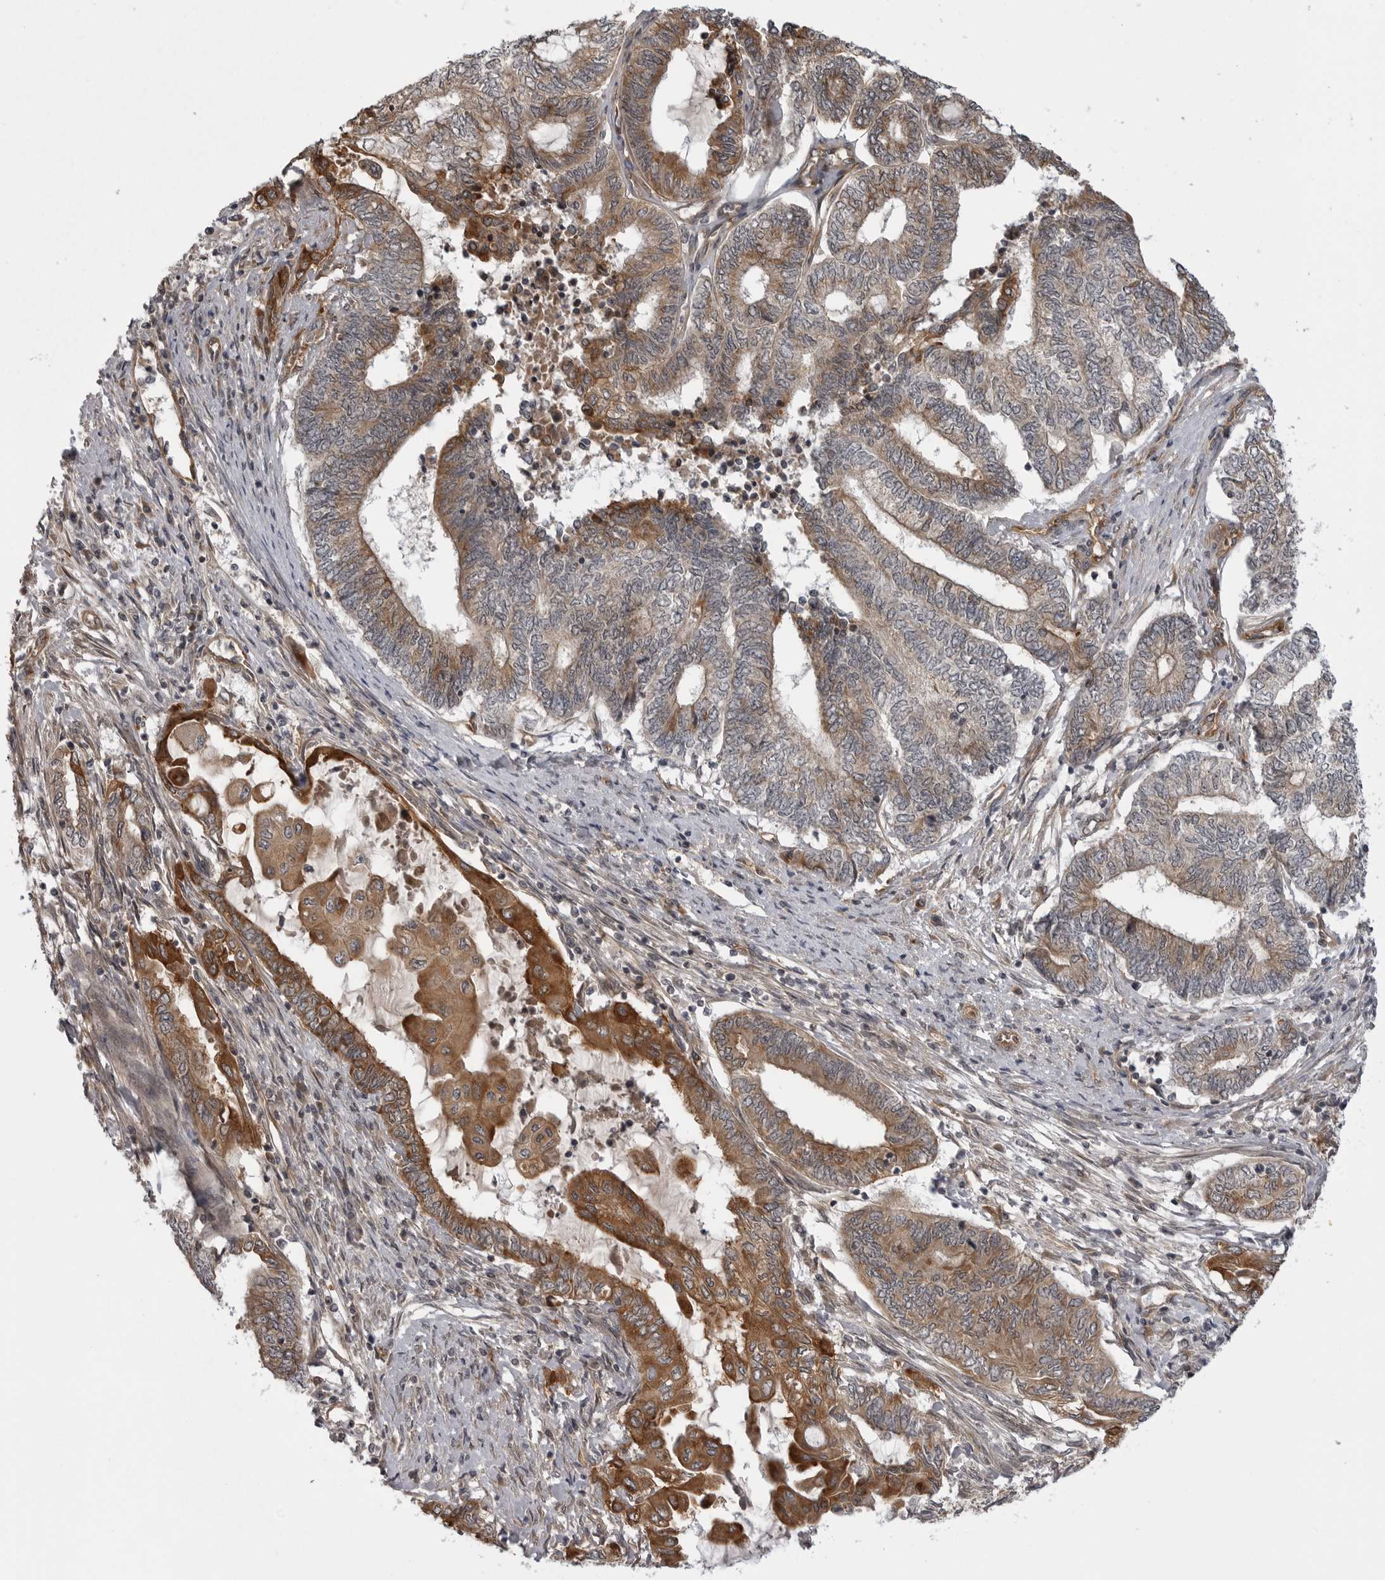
{"staining": {"intensity": "moderate", "quantity": "25%-75%", "location": "cytoplasmic/membranous"}, "tissue": "endometrial cancer", "cell_type": "Tumor cells", "image_type": "cancer", "snomed": [{"axis": "morphology", "description": "Adenocarcinoma, NOS"}, {"axis": "topography", "description": "Uterus"}, {"axis": "topography", "description": "Endometrium"}], "caption": "Endometrial adenocarcinoma was stained to show a protein in brown. There is medium levels of moderate cytoplasmic/membranous positivity in approximately 25%-75% of tumor cells. (brown staining indicates protein expression, while blue staining denotes nuclei).", "gene": "LRRC45", "patient": {"sex": "female", "age": 70}}